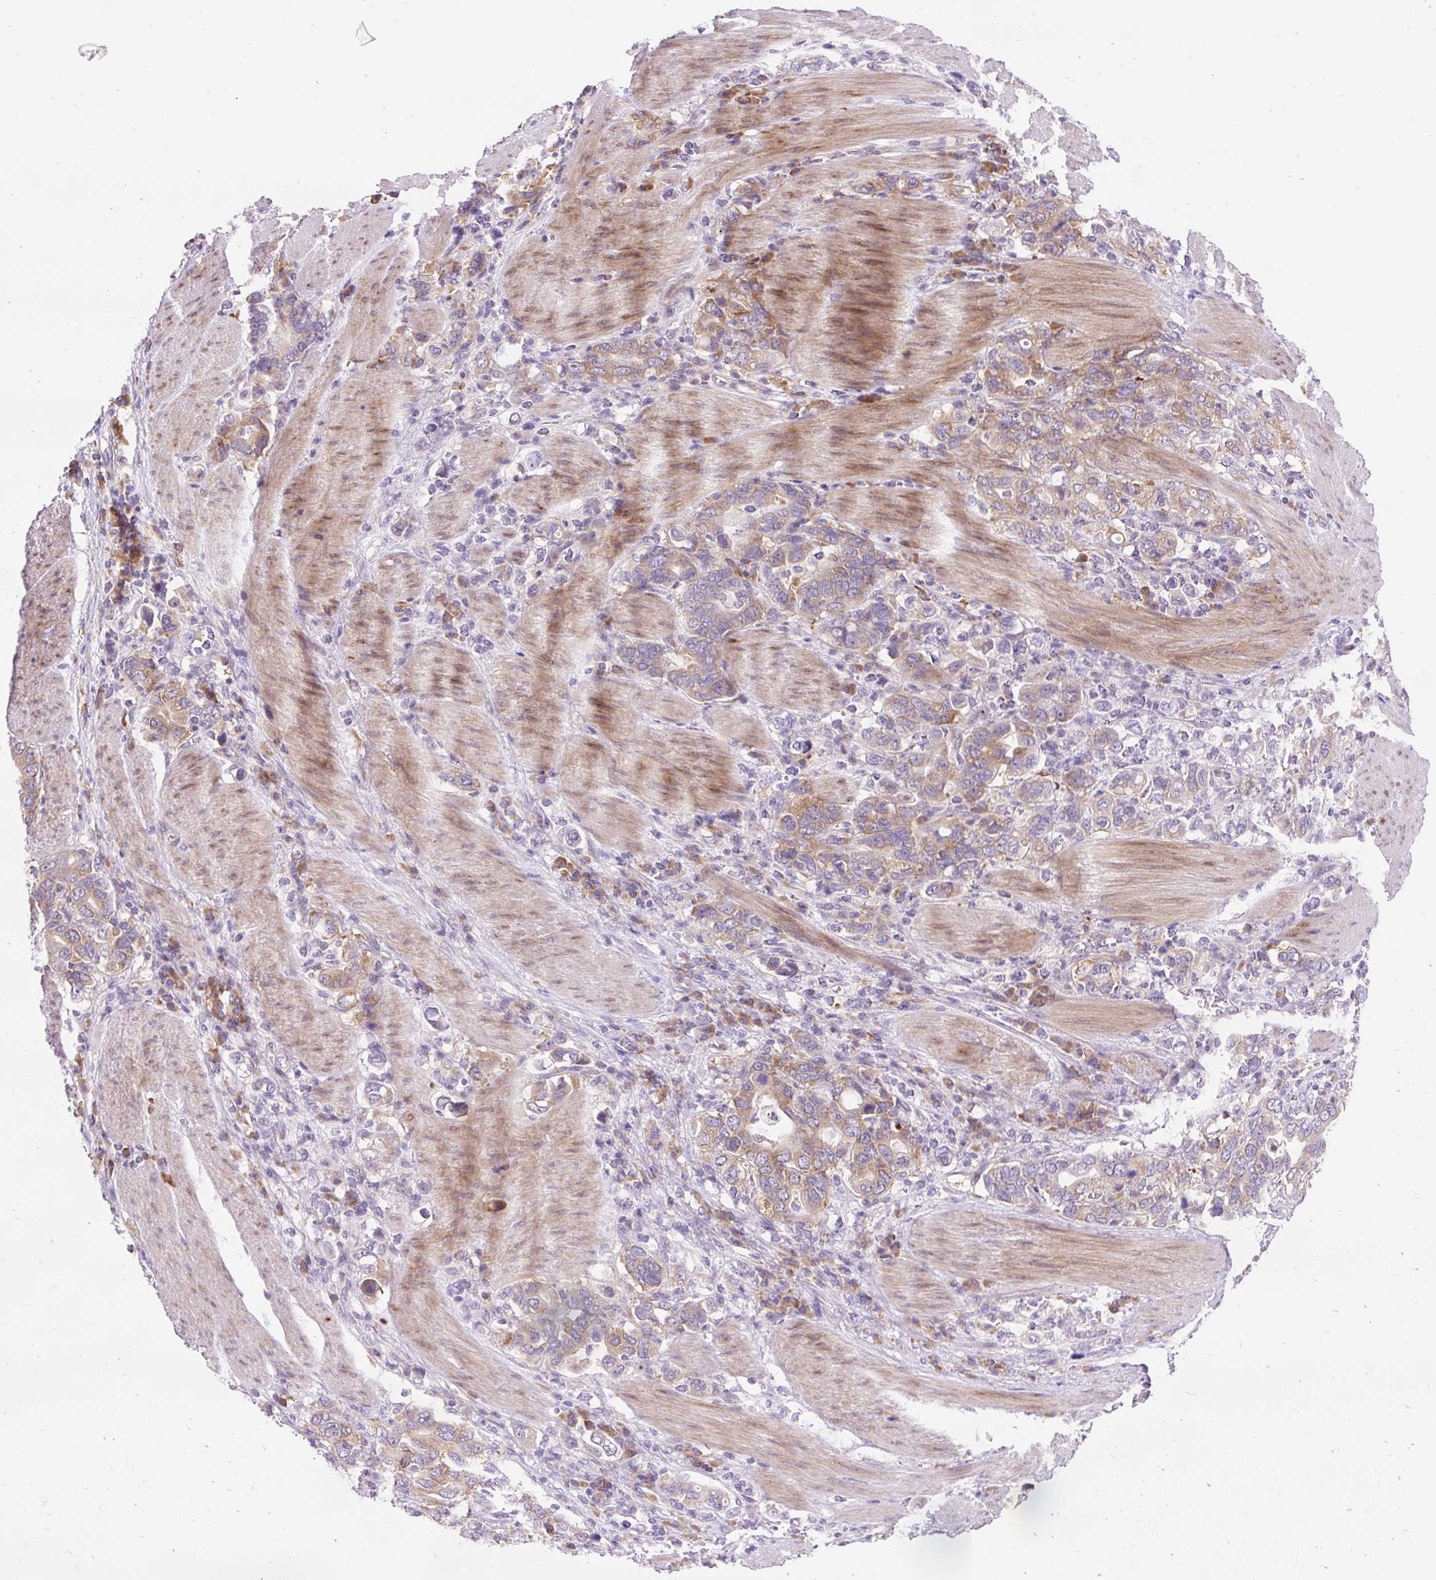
{"staining": {"intensity": "moderate", "quantity": ">75%", "location": "cytoplasmic/membranous"}, "tissue": "stomach cancer", "cell_type": "Tumor cells", "image_type": "cancer", "snomed": [{"axis": "morphology", "description": "Adenocarcinoma, NOS"}, {"axis": "topography", "description": "Stomach, upper"}, {"axis": "topography", "description": "Stomach"}], "caption": "Immunohistochemical staining of human adenocarcinoma (stomach) displays moderate cytoplasmic/membranous protein expression in approximately >75% of tumor cells.", "gene": "GPR45", "patient": {"sex": "male", "age": 62}}